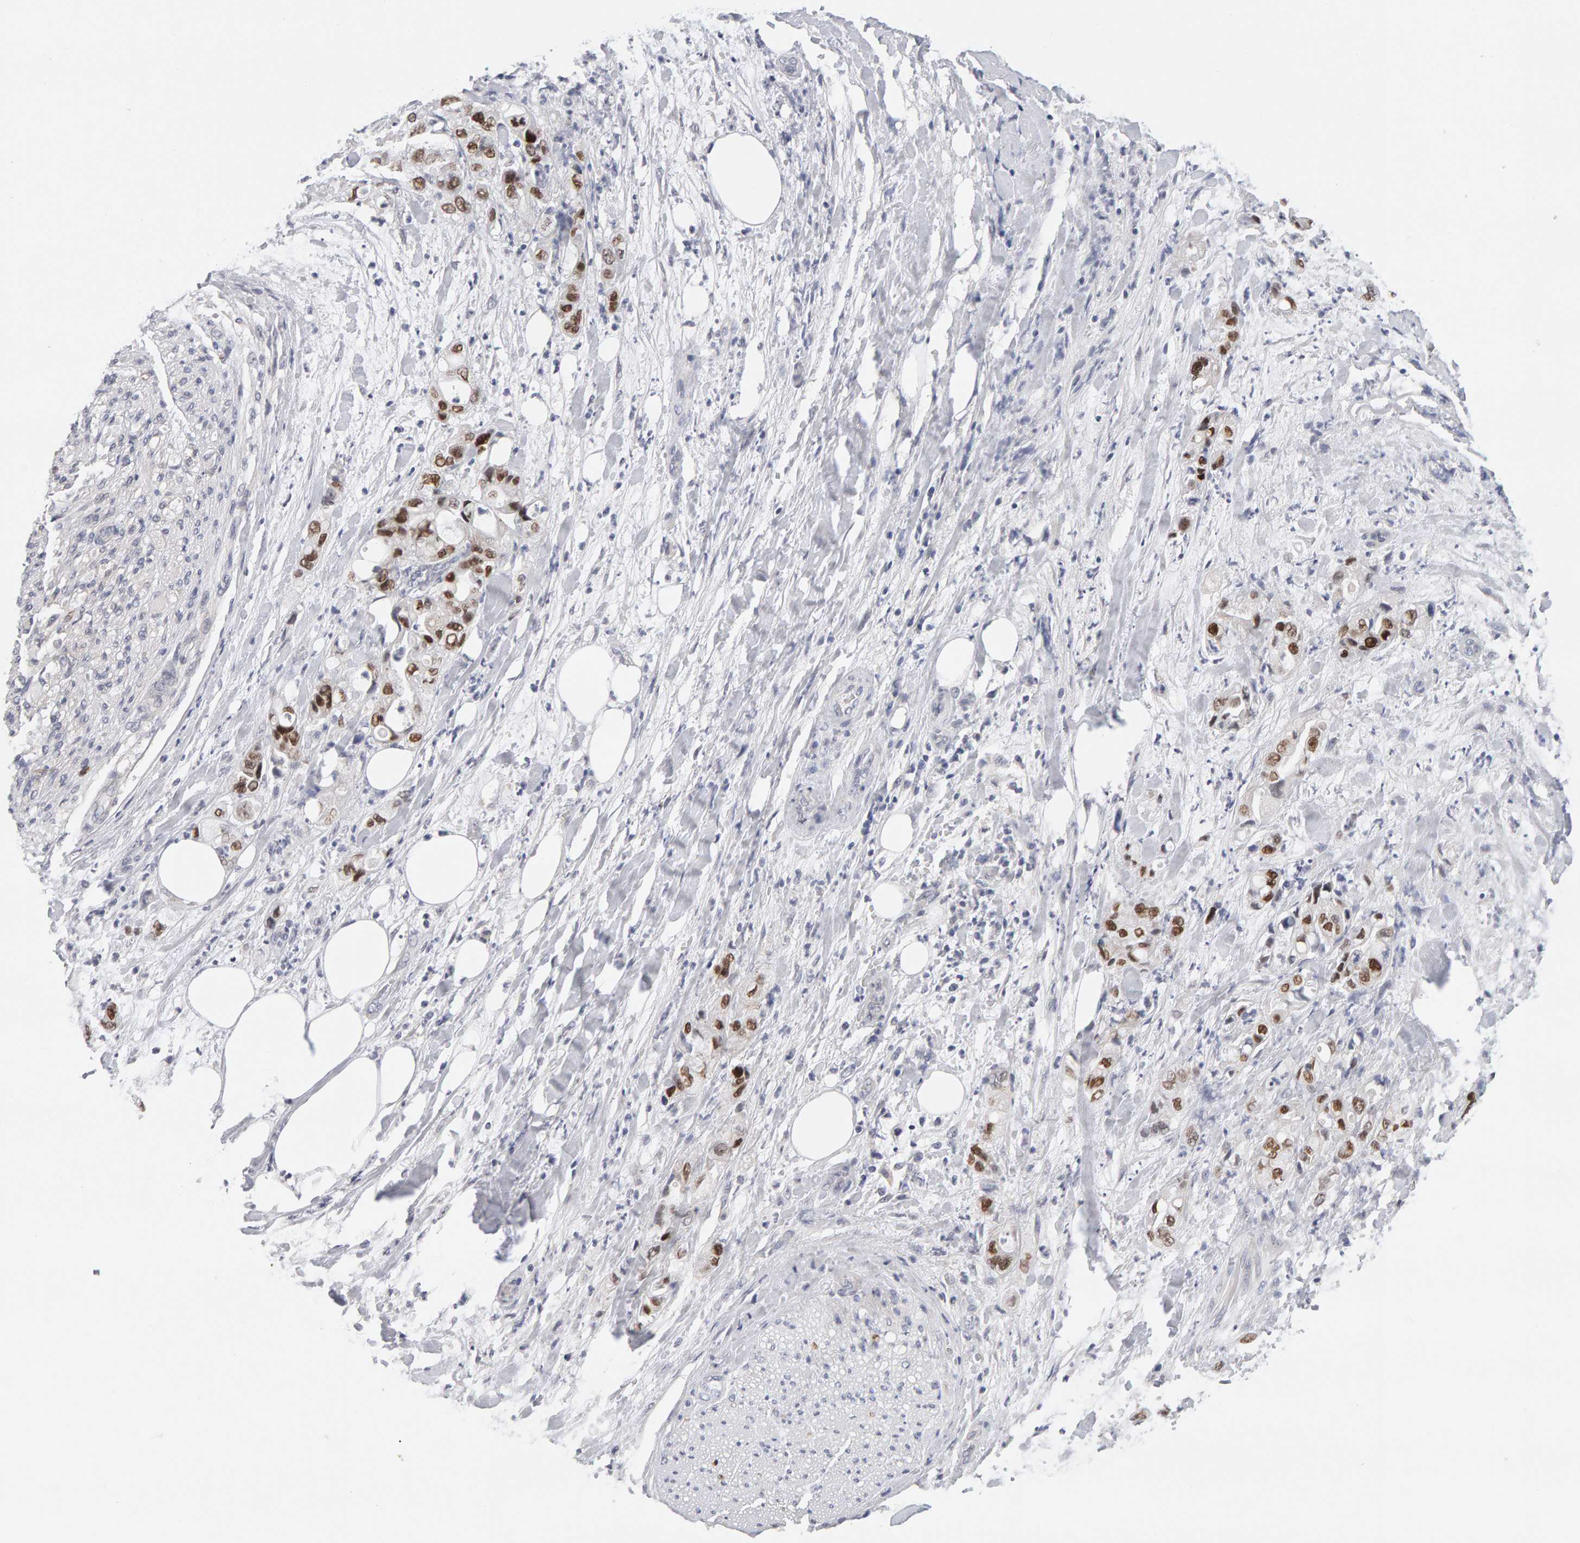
{"staining": {"intensity": "moderate", "quantity": ">75%", "location": "nuclear"}, "tissue": "pancreatic cancer", "cell_type": "Tumor cells", "image_type": "cancer", "snomed": [{"axis": "morphology", "description": "Adenocarcinoma, NOS"}, {"axis": "topography", "description": "Pancreas"}], "caption": "Pancreatic adenocarcinoma tissue displays moderate nuclear expression in approximately >75% of tumor cells The protein is stained brown, and the nuclei are stained in blue (DAB (3,3'-diaminobenzidine) IHC with brightfield microscopy, high magnification).", "gene": "HNF4A", "patient": {"sex": "male", "age": 70}}